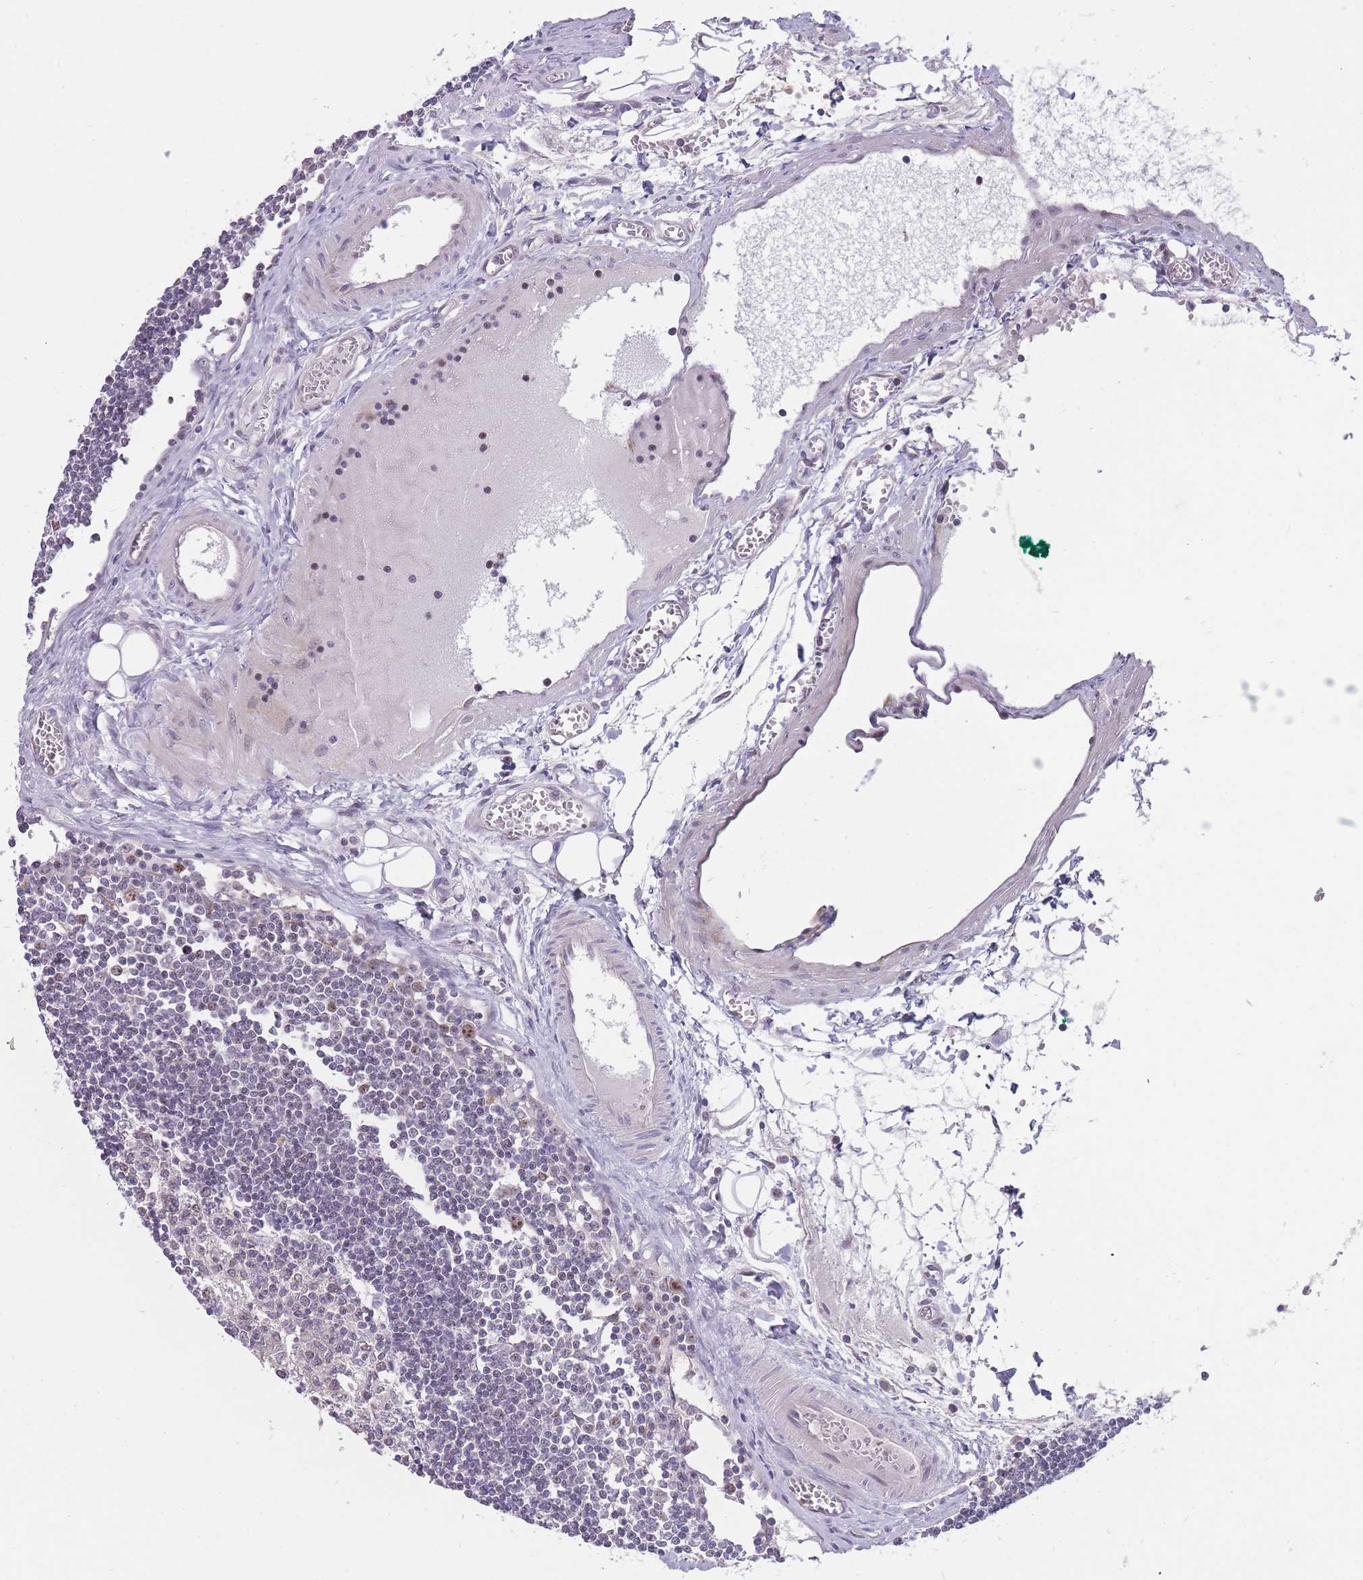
{"staining": {"intensity": "moderate", "quantity": "<25%", "location": "nuclear"}, "tissue": "lymph node", "cell_type": "Germinal center cells", "image_type": "normal", "snomed": [{"axis": "morphology", "description": "Normal tissue, NOS"}, {"axis": "topography", "description": "Lymph node"}], "caption": "DAB immunohistochemical staining of unremarkable human lymph node demonstrates moderate nuclear protein positivity in about <25% of germinal center cells.", "gene": "MCIDAS", "patient": {"sex": "female", "age": 11}}